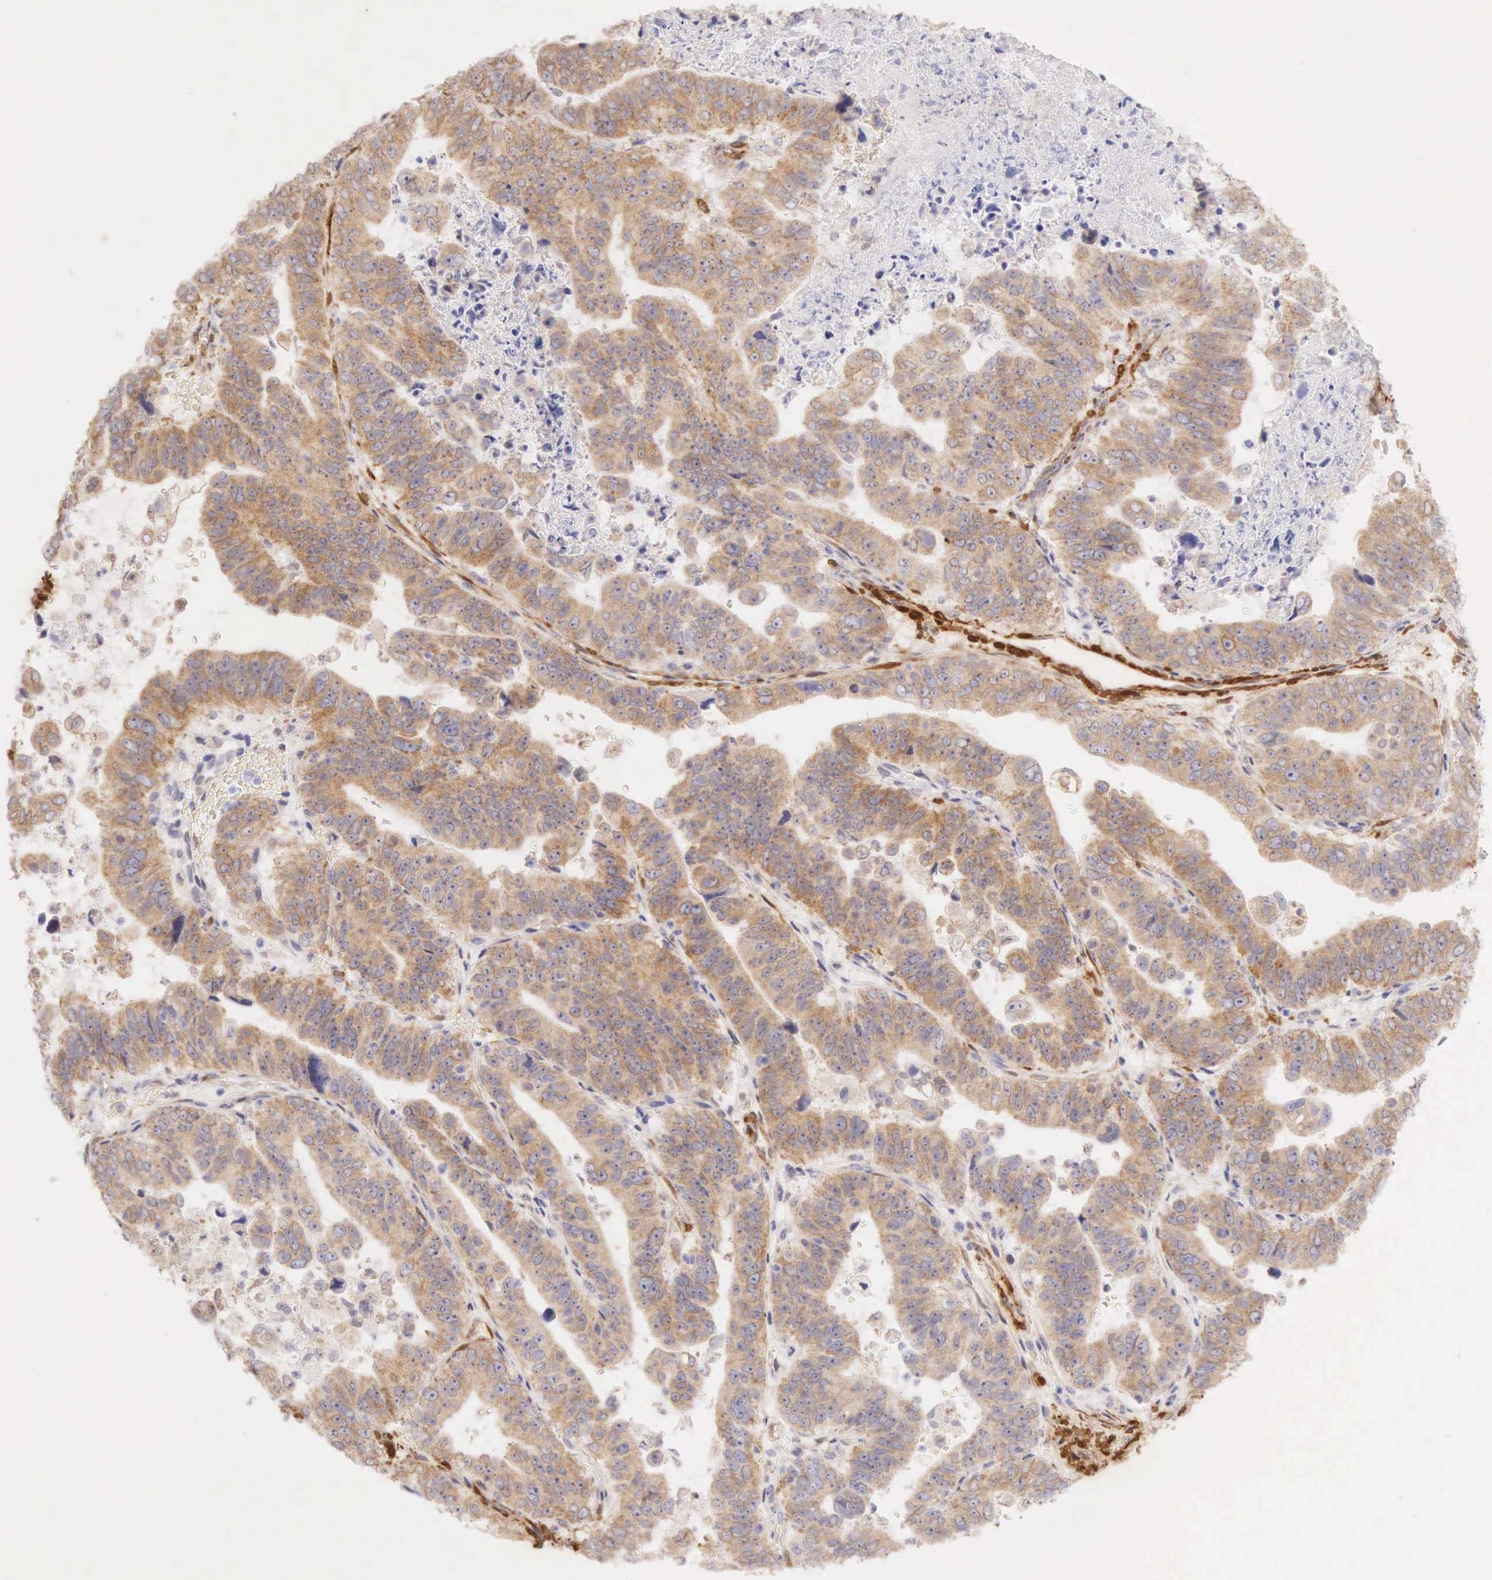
{"staining": {"intensity": "moderate", "quantity": "25%-75%", "location": "cytoplasmic/membranous"}, "tissue": "stomach cancer", "cell_type": "Tumor cells", "image_type": "cancer", "snomed": [{"axis": "morphology", "description": "Adenocarcinoma, NOS"}, {"axis": "topography", "description": "Stomach, upper"}], "caption": "An image of human stomach cancer (adenocarcinoma) stained for a protein displays moderate cytoplasmic/membranous brown staining in tumor cells.", "gene": "CNN1", "patient": {"sex": "female", "age": 50}}